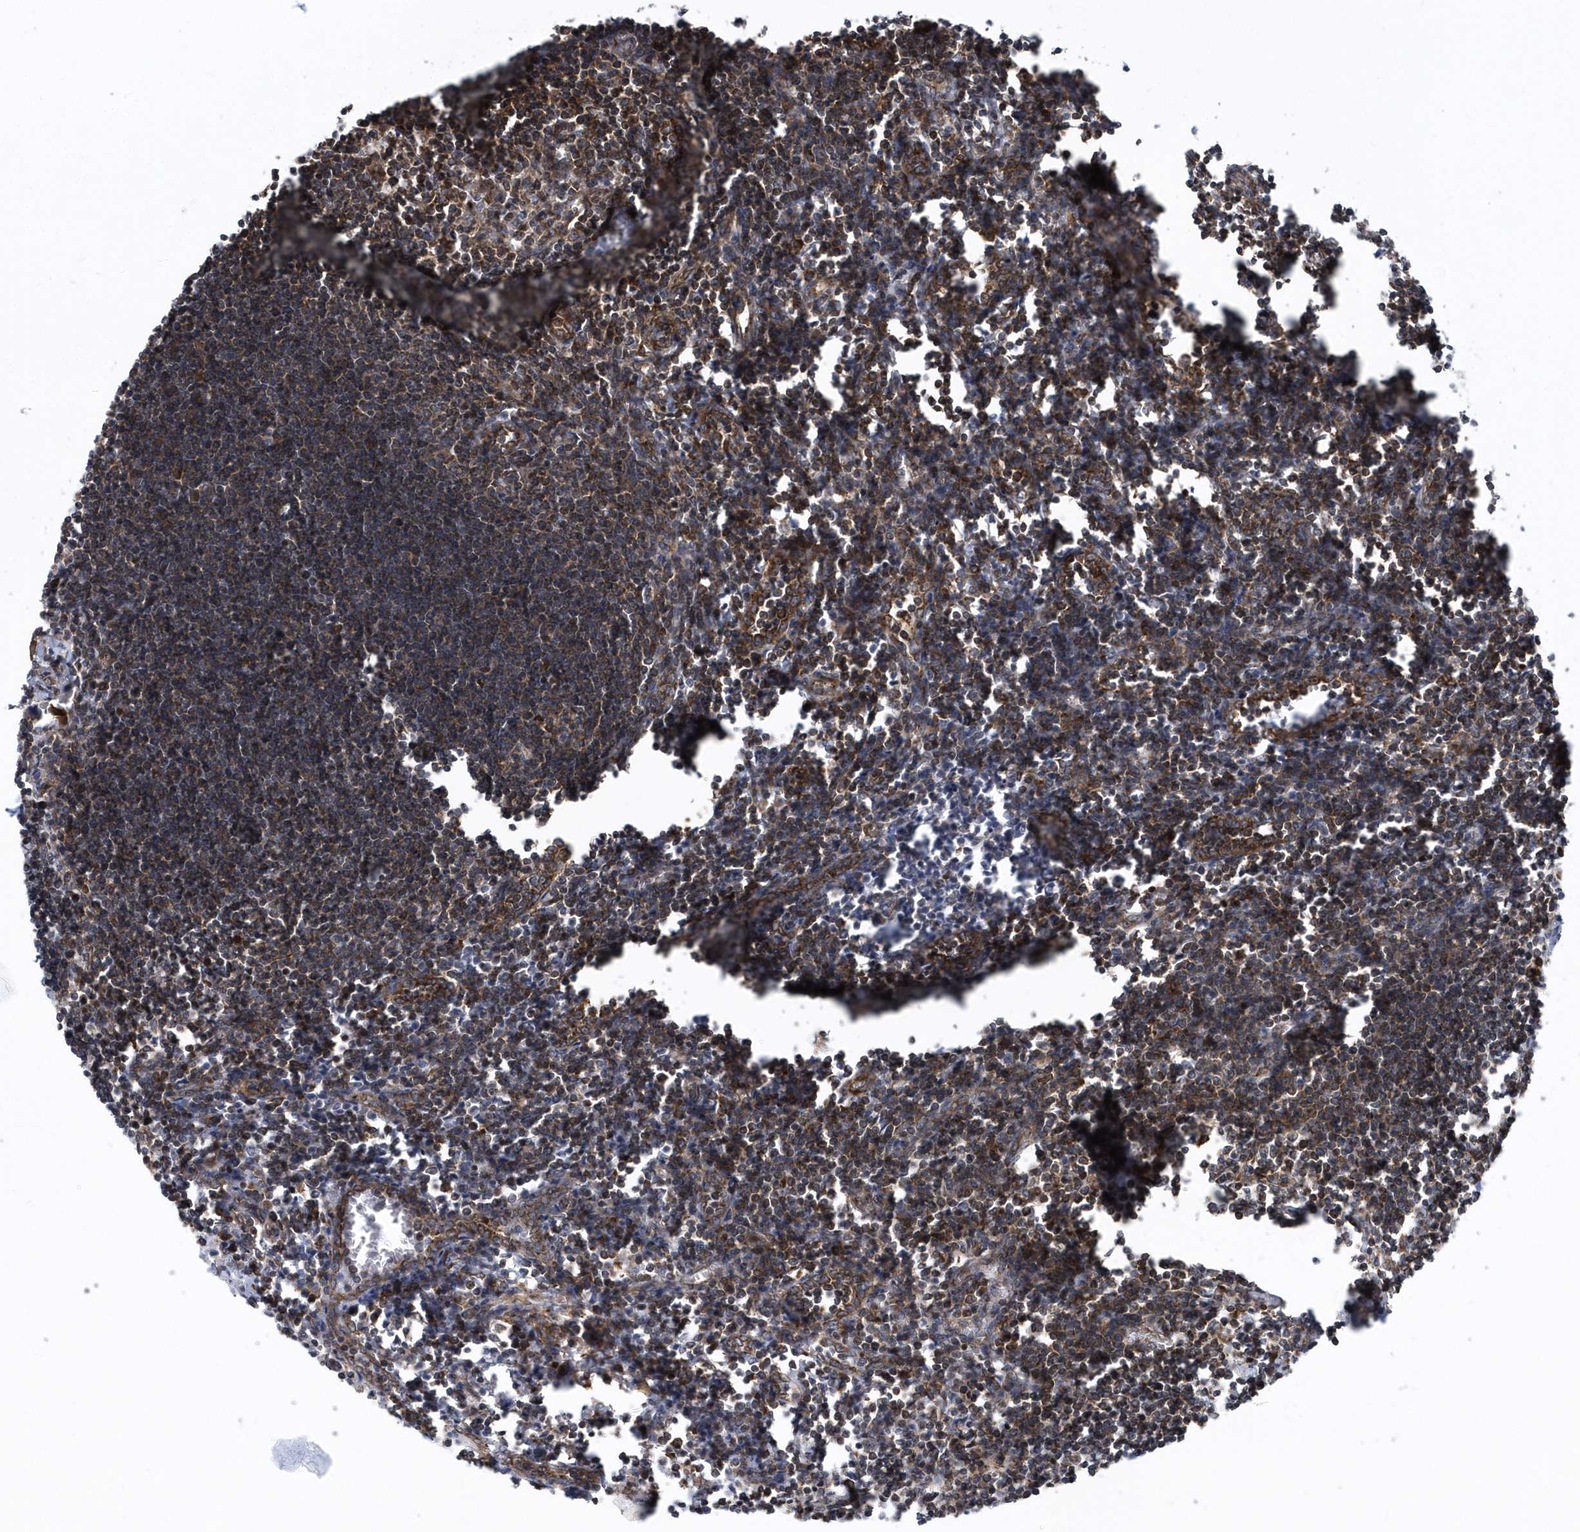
{"staining": {"intensity": "moderate", "quantity": ">75%", "location": "cytoplasmic/membranous"}, "tissue": "lymph node", "cell_type": "Germinal center cells", "image_type": "normal", "snomed": [{"axis": "morphology", "description": "Normal tissue, NOS"}, {"axis": "morphology", "description": "Malignant melanoma, Metastatic site"}, {"axis": "topography", "description": "Lymph node"}], "caption": "Protein analysis of unremarkable lymph node reveals moderate cytoplasmic/membranous staining in approximately >75% of germinal center cells. The staining is performed using DAB brown chromogen to label protein expression. The nuclei are counter-stained blue using hematoxylin.", "gene": "PHF1", "patient": {"sex": "male", "age": 41}}